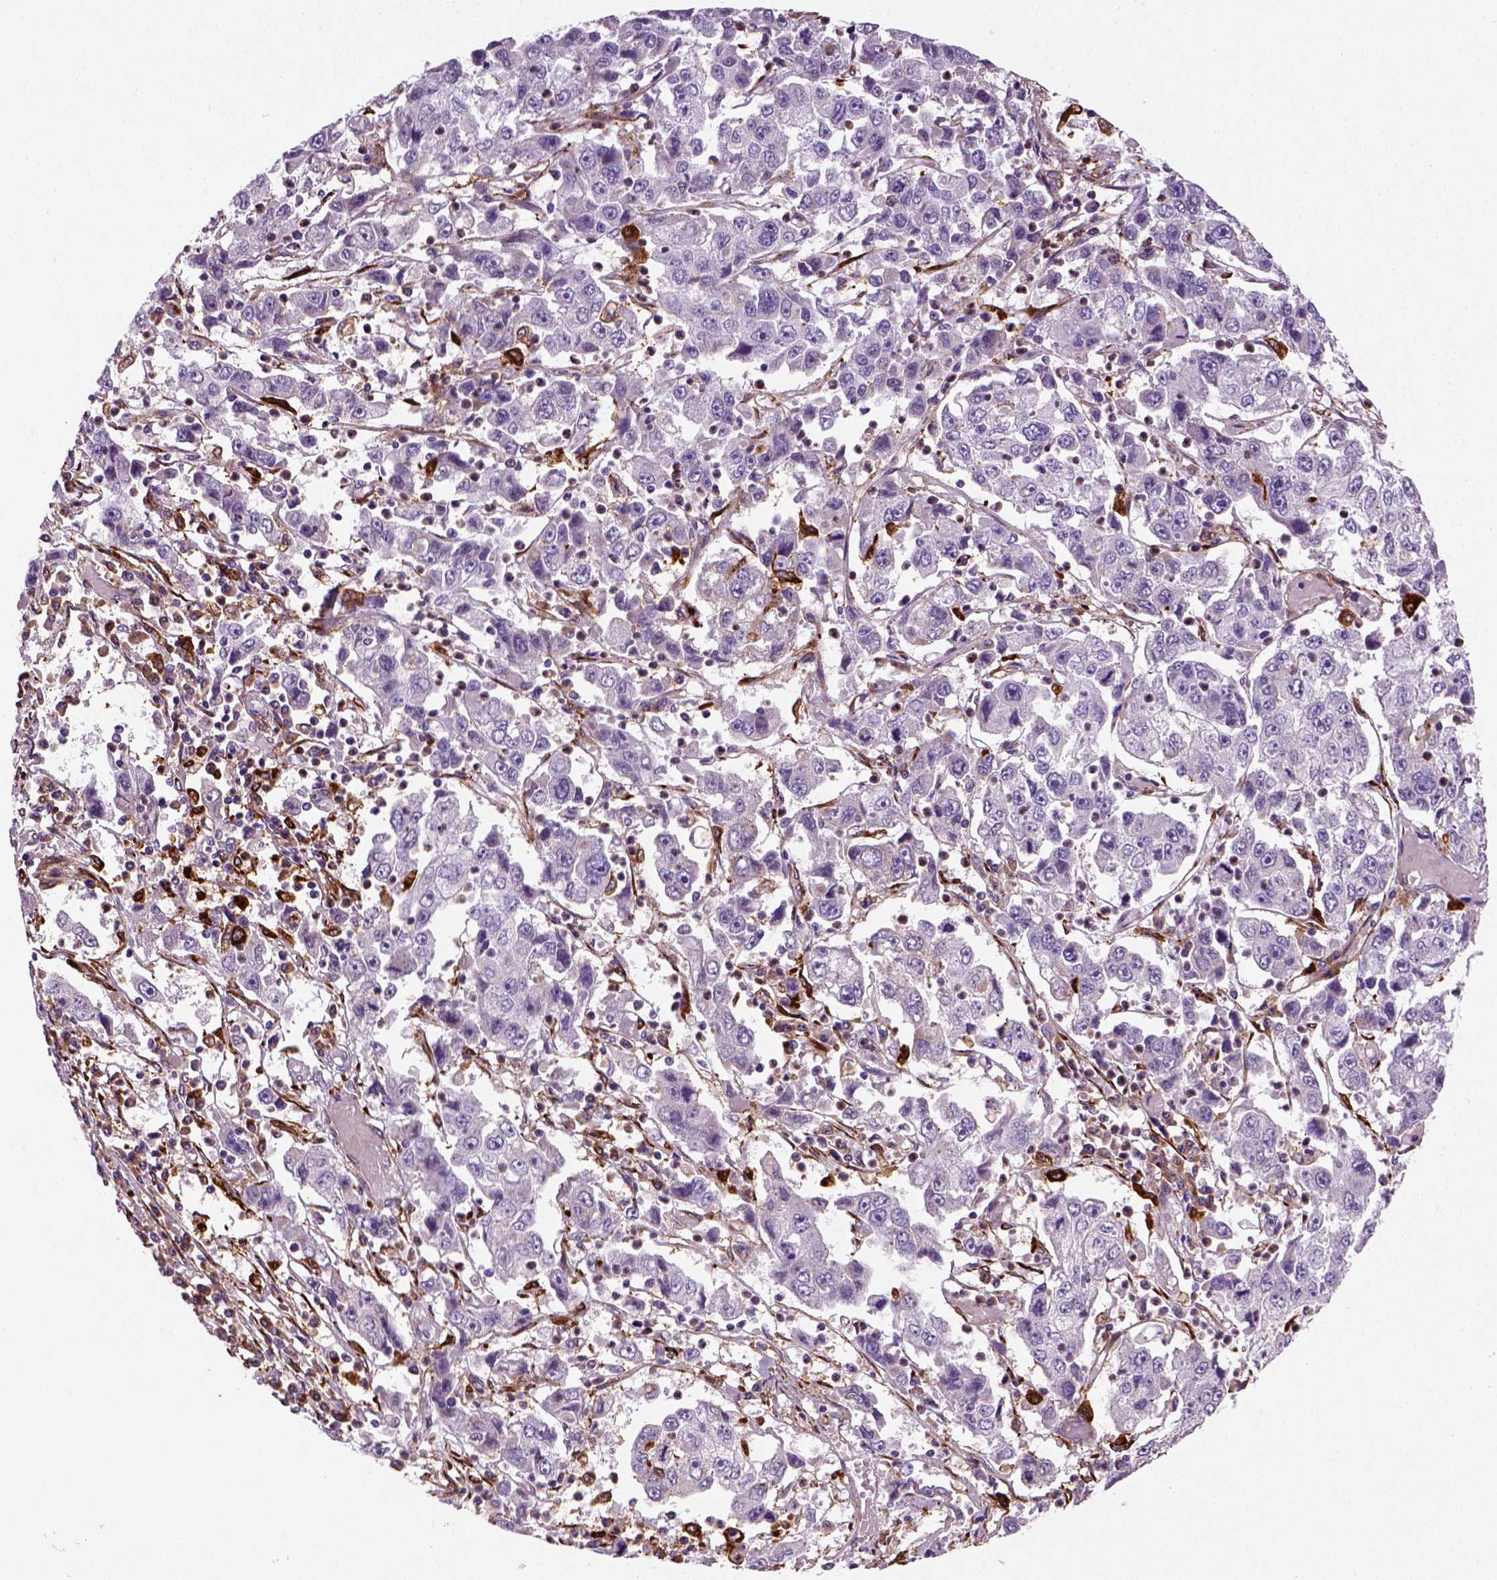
{"staining": {"intensity": "negative", "quantity": "none", "location": "none"}, "tissue": "cervical cancer", "cell_type": "Tumor cells", "image_type": "cancer", "snomed": [{"axis": "morphology", "description": "Squamous cell carcinoma, NOS"}, {"axis": "topography", "description": "Cervix"}], "caption": "Immunohistochemistry (IHC) of human cervical cancer reveals no staining in tumor cells.", "gene": "MARCKS", "patient": {"sex": "female", "age": 36}}